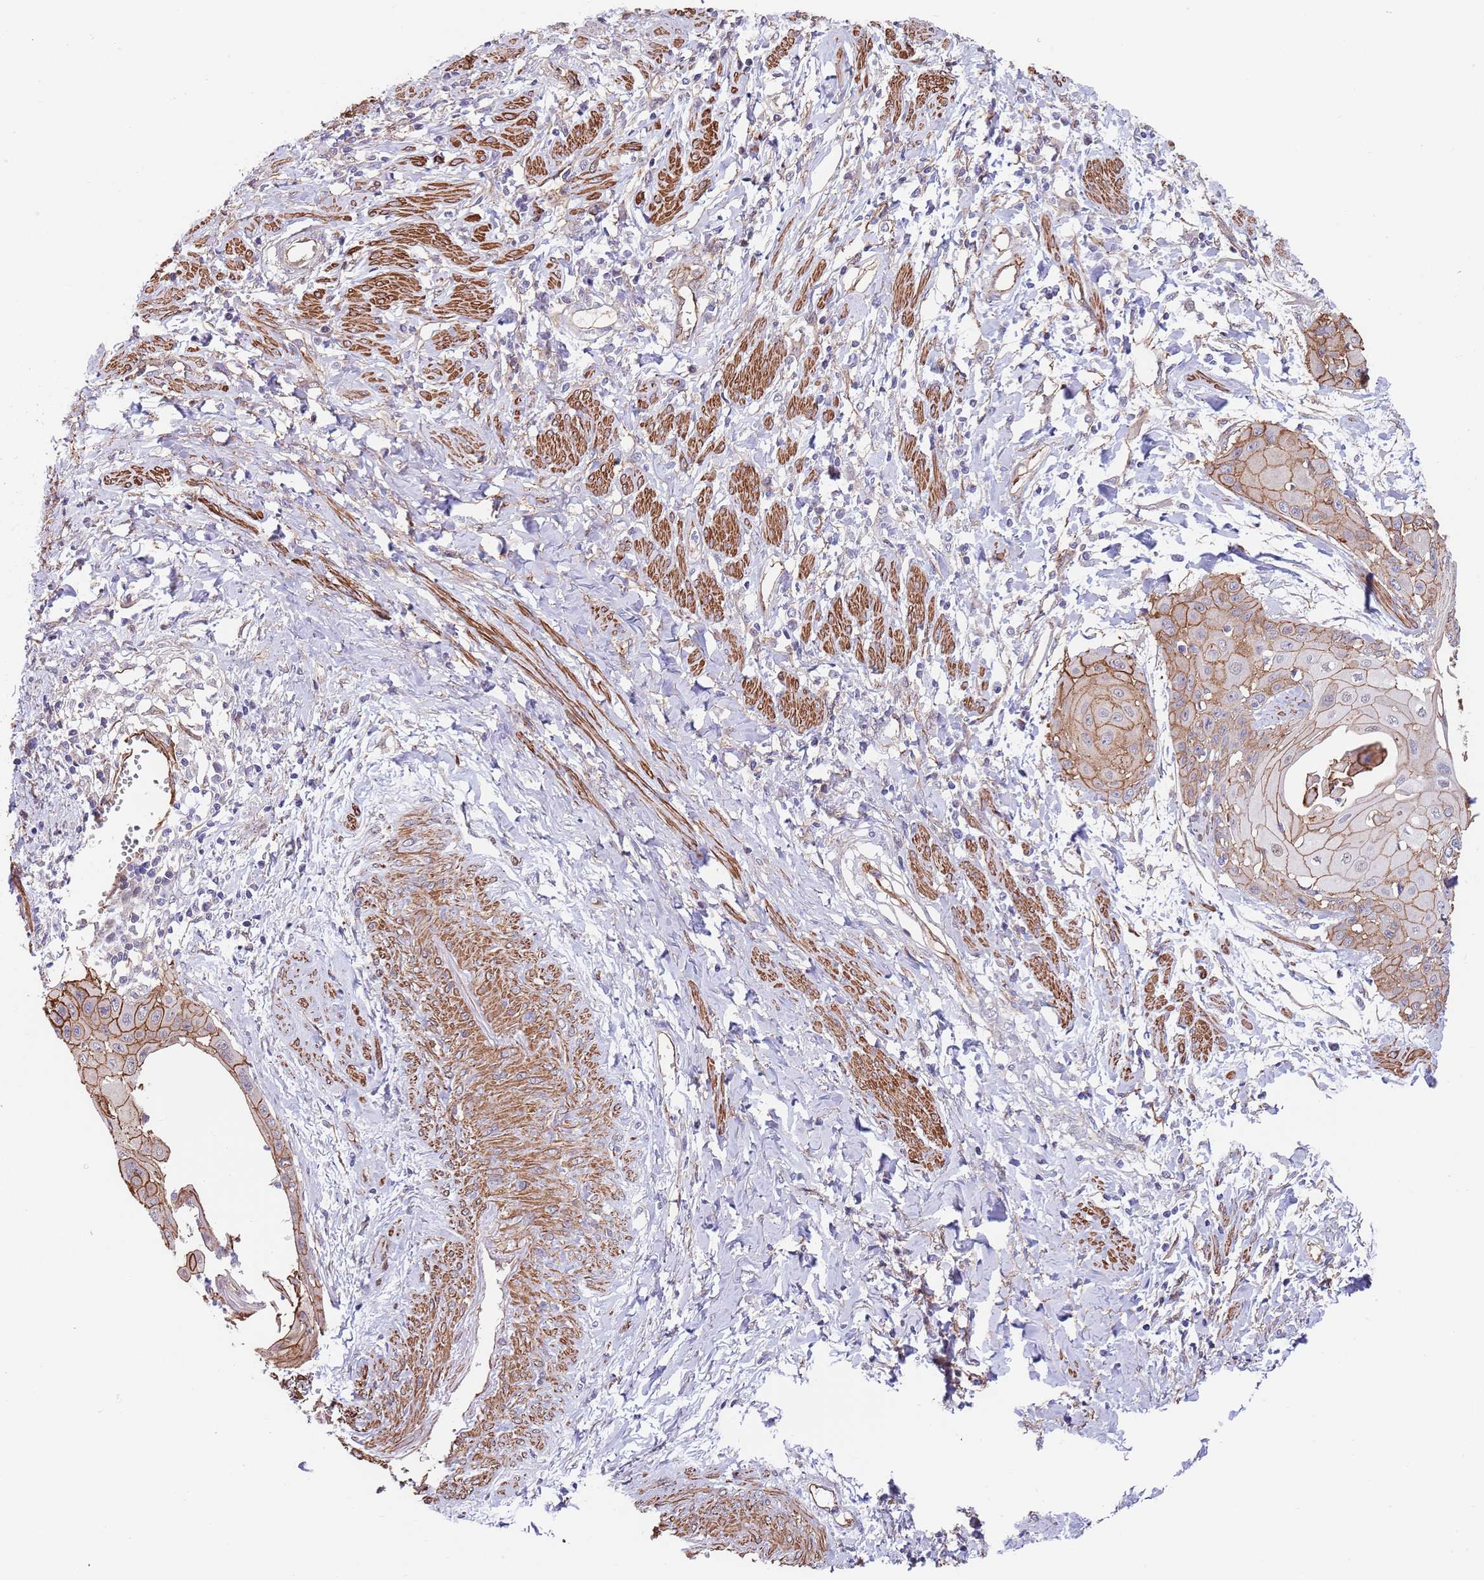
{"staining": {"intensity": "moderate", "quantity": ">75%", "location": "cytoplasmic/membranous"}, "tissue": "cervical cancer", "cell_type": "Tumor cells", "image_type": "cancer", "snomed": [{"axis": "morphology", "description": "Squamous cell carcinoma, NOS"}, {"axis": "topography", "description": "Cervix"}], "caption": "Immunohistochemistry (IHC) of squamous cell carcinoma (cervical) shows medium levels of moderate cytoplasmic/membranous expression in approximately >75% of tumor cells.", "gene": "BPNT1", "patient": {"sex": "female", "age": 57}}